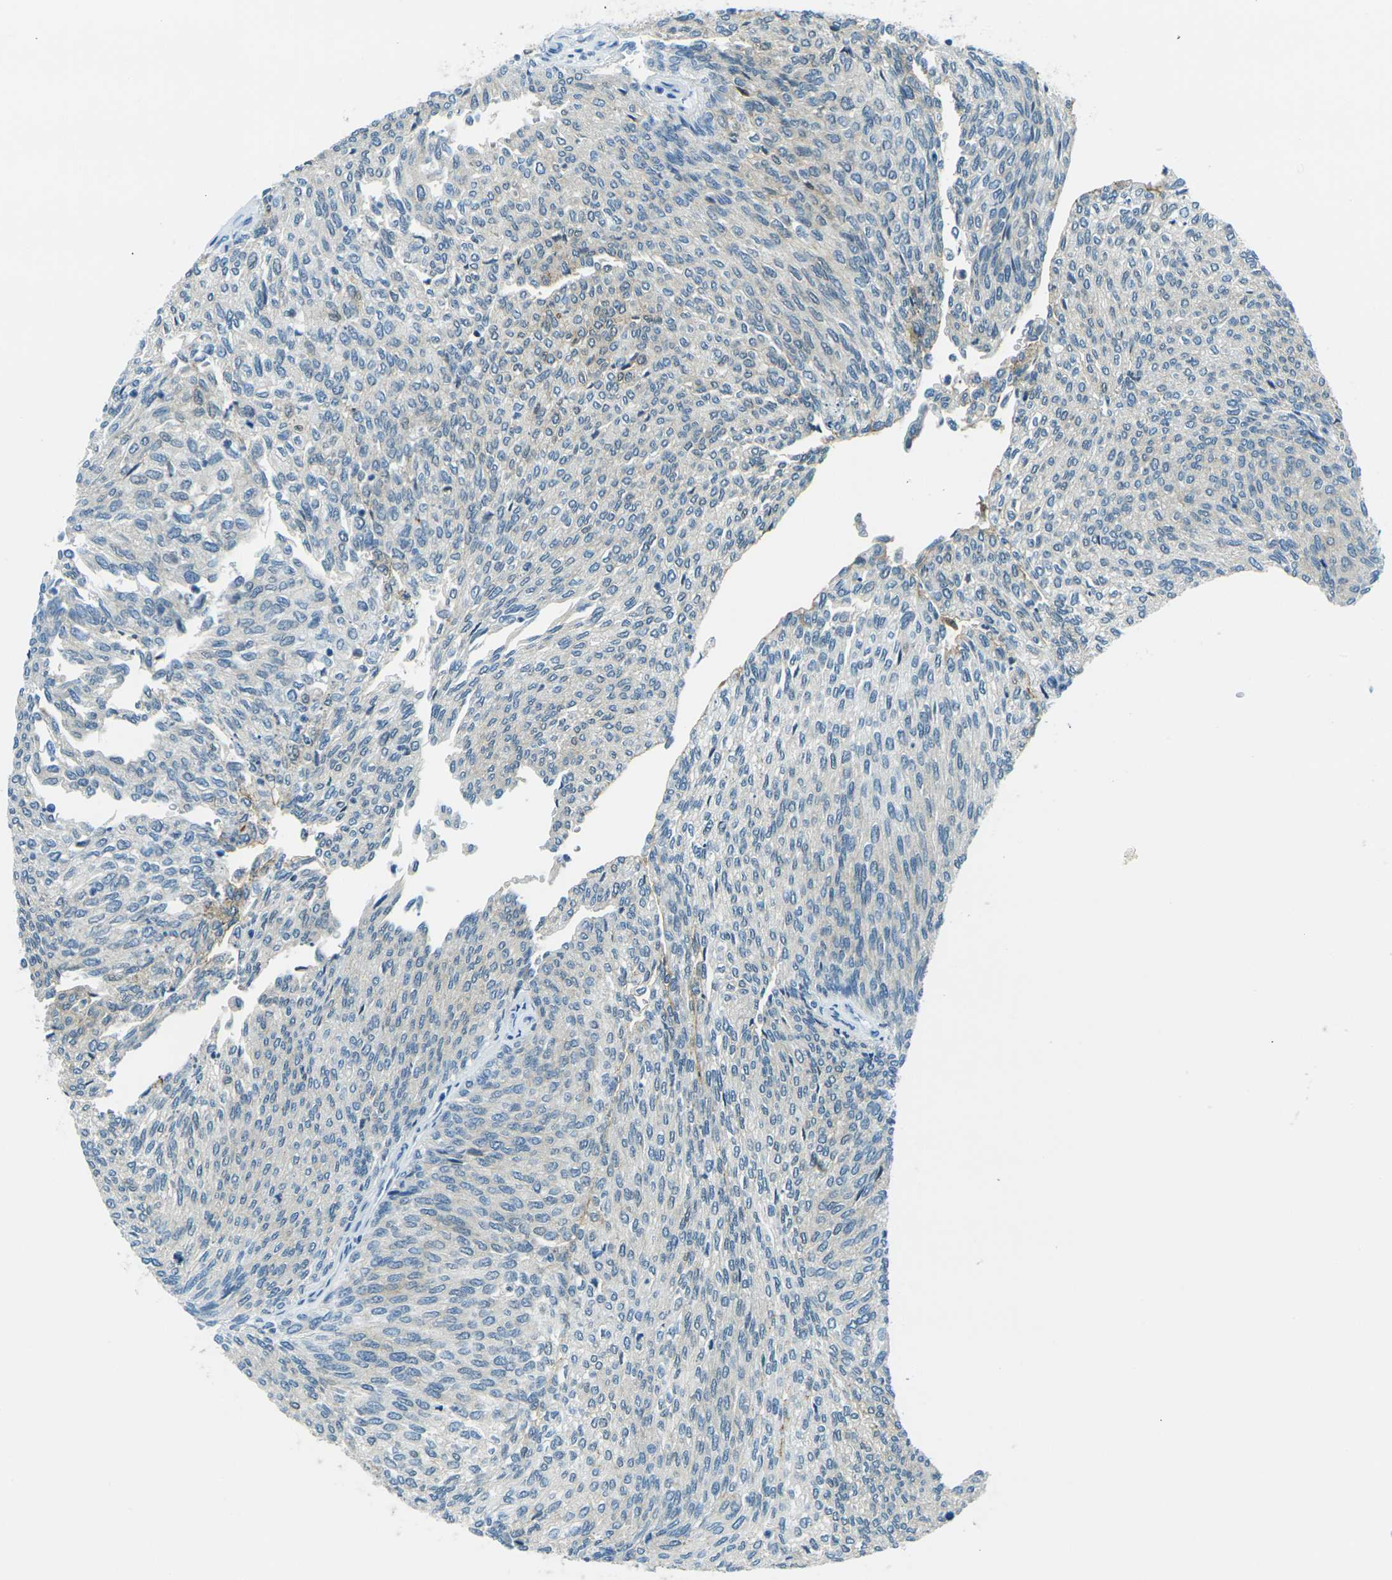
{"staining": {"intensity": "weak", "quantity": "<25%", "location": "cytoplasmic/membranous"}, "tissue": "urothelial cancer", "cell_type": "Tumor cells", "image_type": "cancer", "snomed": [{"axis": "morphology", "description": "Urothelial carcinoma, Low grade"}, {"axis": "topography", "description": "Urinary bladder"}], "caption": "Tumor cells show no significant positivity in urothelial carcinoma (low-grade).", "gene": "OCLN", "patient": {"sex": "female", "age": 79}}